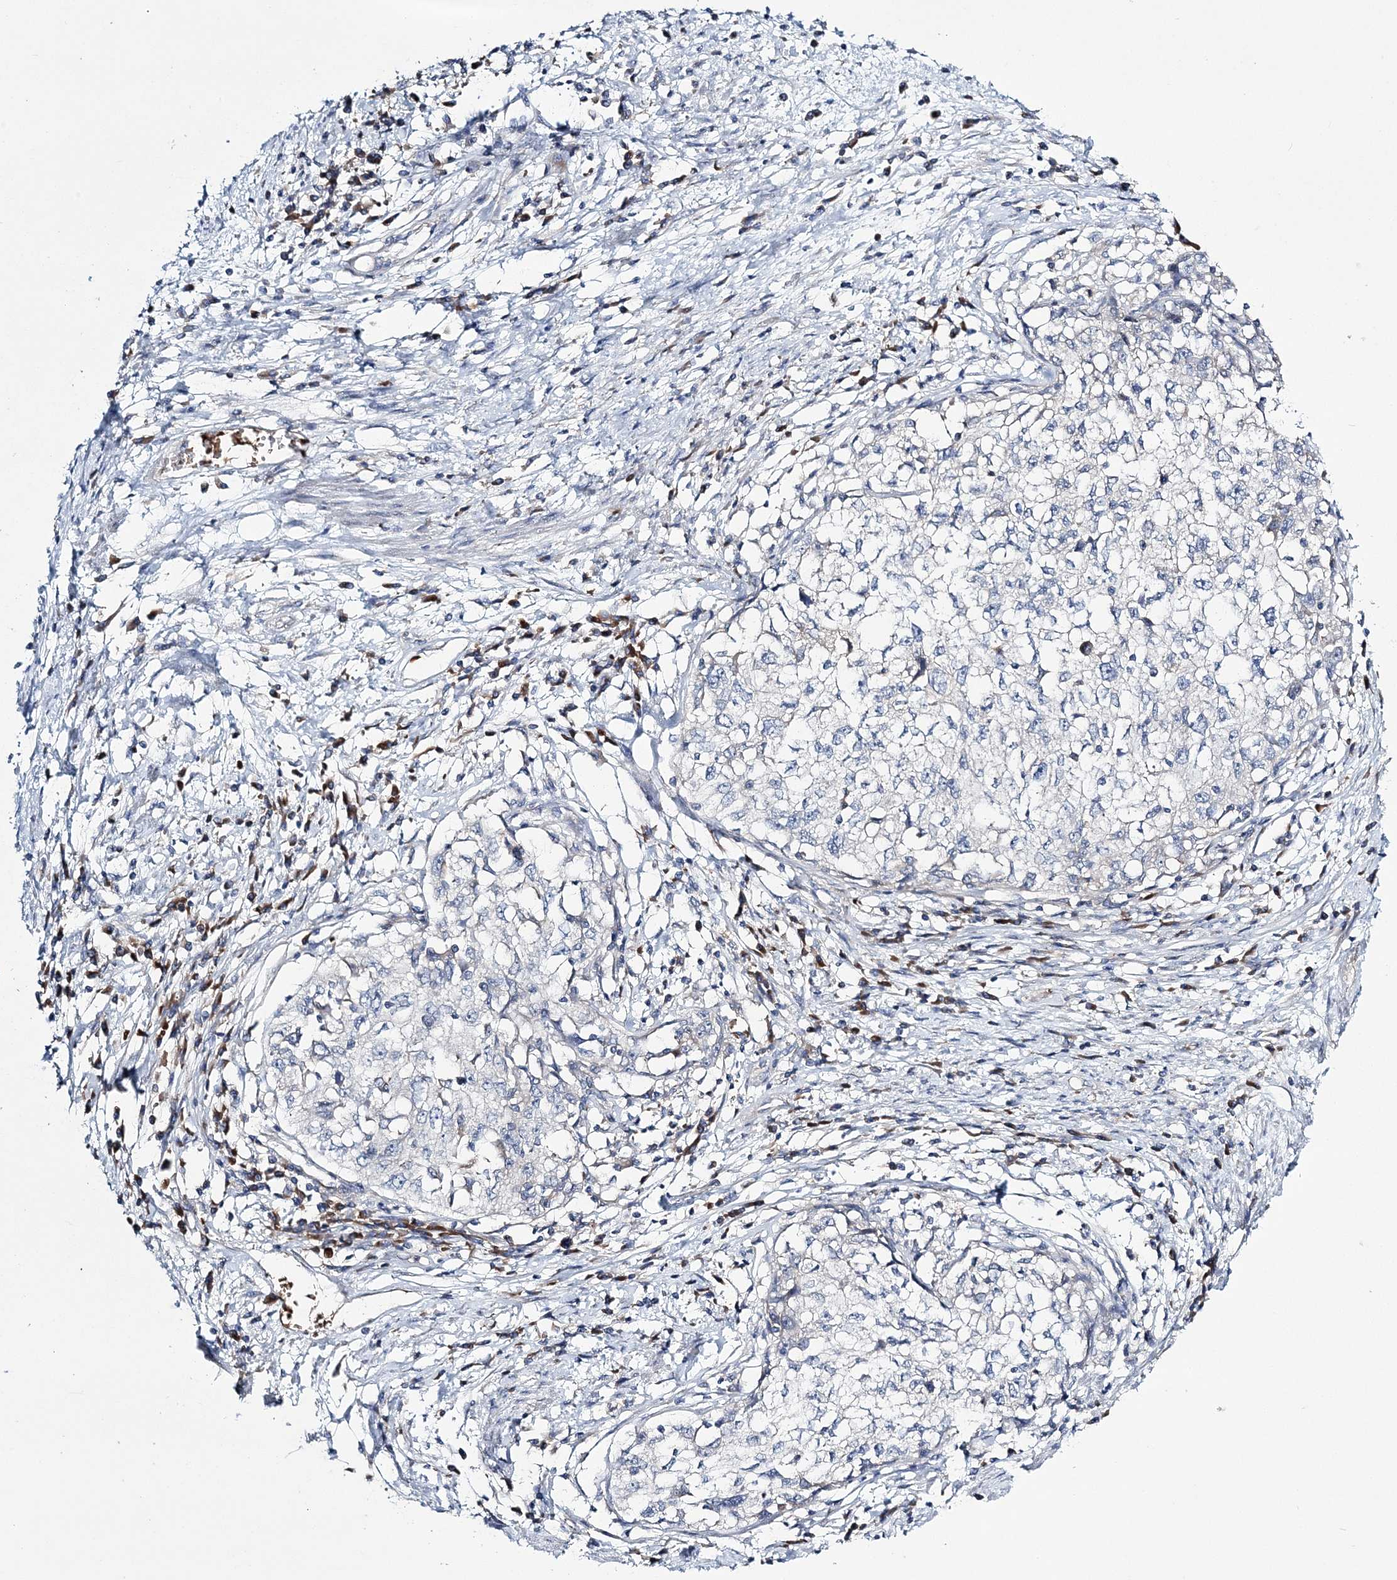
{"staining": {"intensity": "negative", "quantity": "none", "location": "none"}, "tissue": "cervical cancer", "cell_type": "Tumor cells", "image_type": "cancer", "snomed": [{"axis": "morphology", "description": "Squamous cell carcinoma, NOS"}, {"axis": "topography", "description": "Cervix"}], "caption": "High magnification brightfield microscopy of cervical cancer (squamous cell carcinoma) stained with DAB (3,3'-diaminobenzidine) (brown) and counterstained with hematoxylin (blue): tumor cells show no significant staining.", "gene": "ATP11B", "patient": {"sex": "female", "age": 57}}